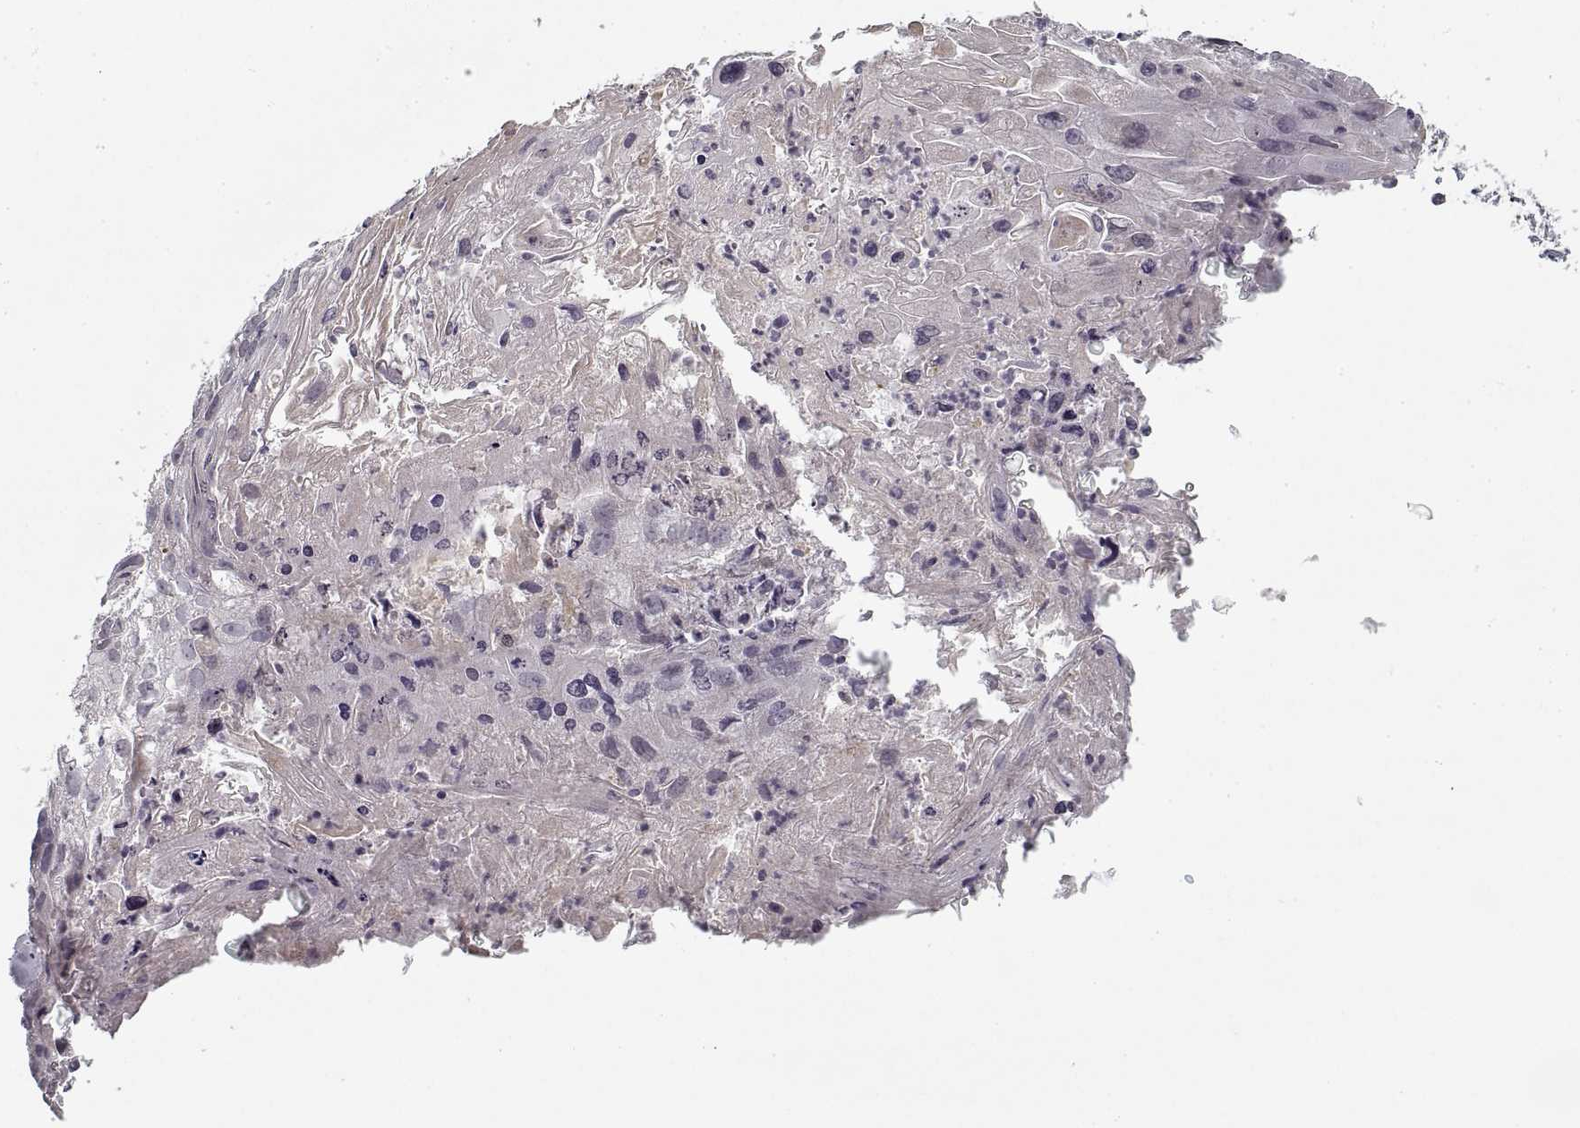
{"staining": {"intensity": "negative", "quantity": "none", "location": "none"}, "tissue": "cervical cancer", "cell_type": "Tumor cells", "image_type": "cancer", "snomed": [{"axis": "morphology", "description": "Squamous cell carcinoma, NOS"}, {"axis": "topography", "description": "Cervix"}], "caption": "A high-resolution image shows immunohistochemistry (IHC) staining of cervical cancer (squamous cell carcinoma), which demonstrates no significant expression in tumor cells.", "gene": "GAD2", "patient": {"sex": "female", "age": 53}}